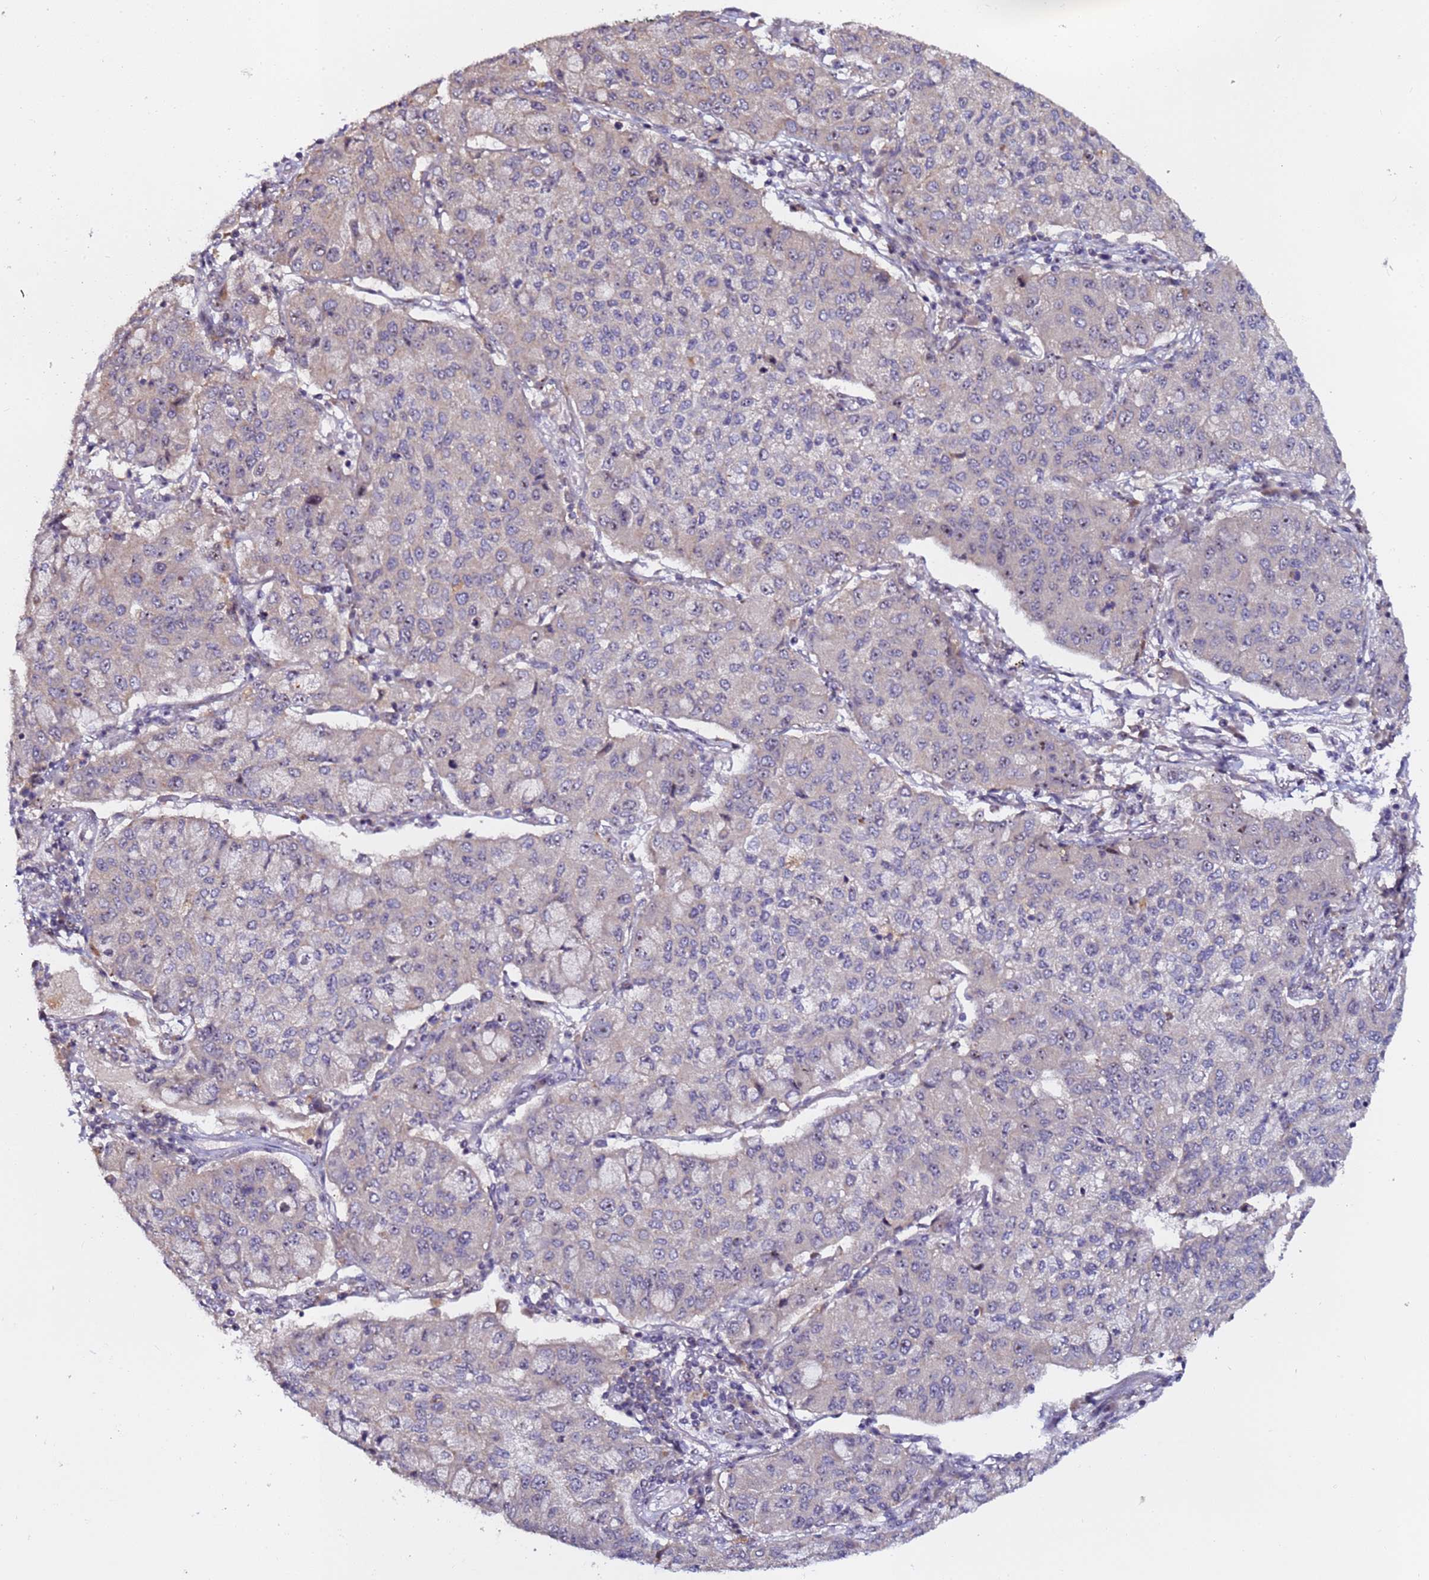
{"staining": {"intensity": "negative", "quantity": "none", "location": "none"}, "tissue": "lung cancer", "cell_type": "Tumor cells", "image_type": "cancer", "snomed": [{"axis": "morphology", "description": "Squamous cell carcinoma, NOS"}, {"axis": "topography", "description": "Lung"}], "caption": "Immunohistochemistry (IHC) of human lung squamous cell carcinoma displays no positivity in tumor cells.", "gene": "KRI1", "patient": {"sex": "male", "age": 74}}